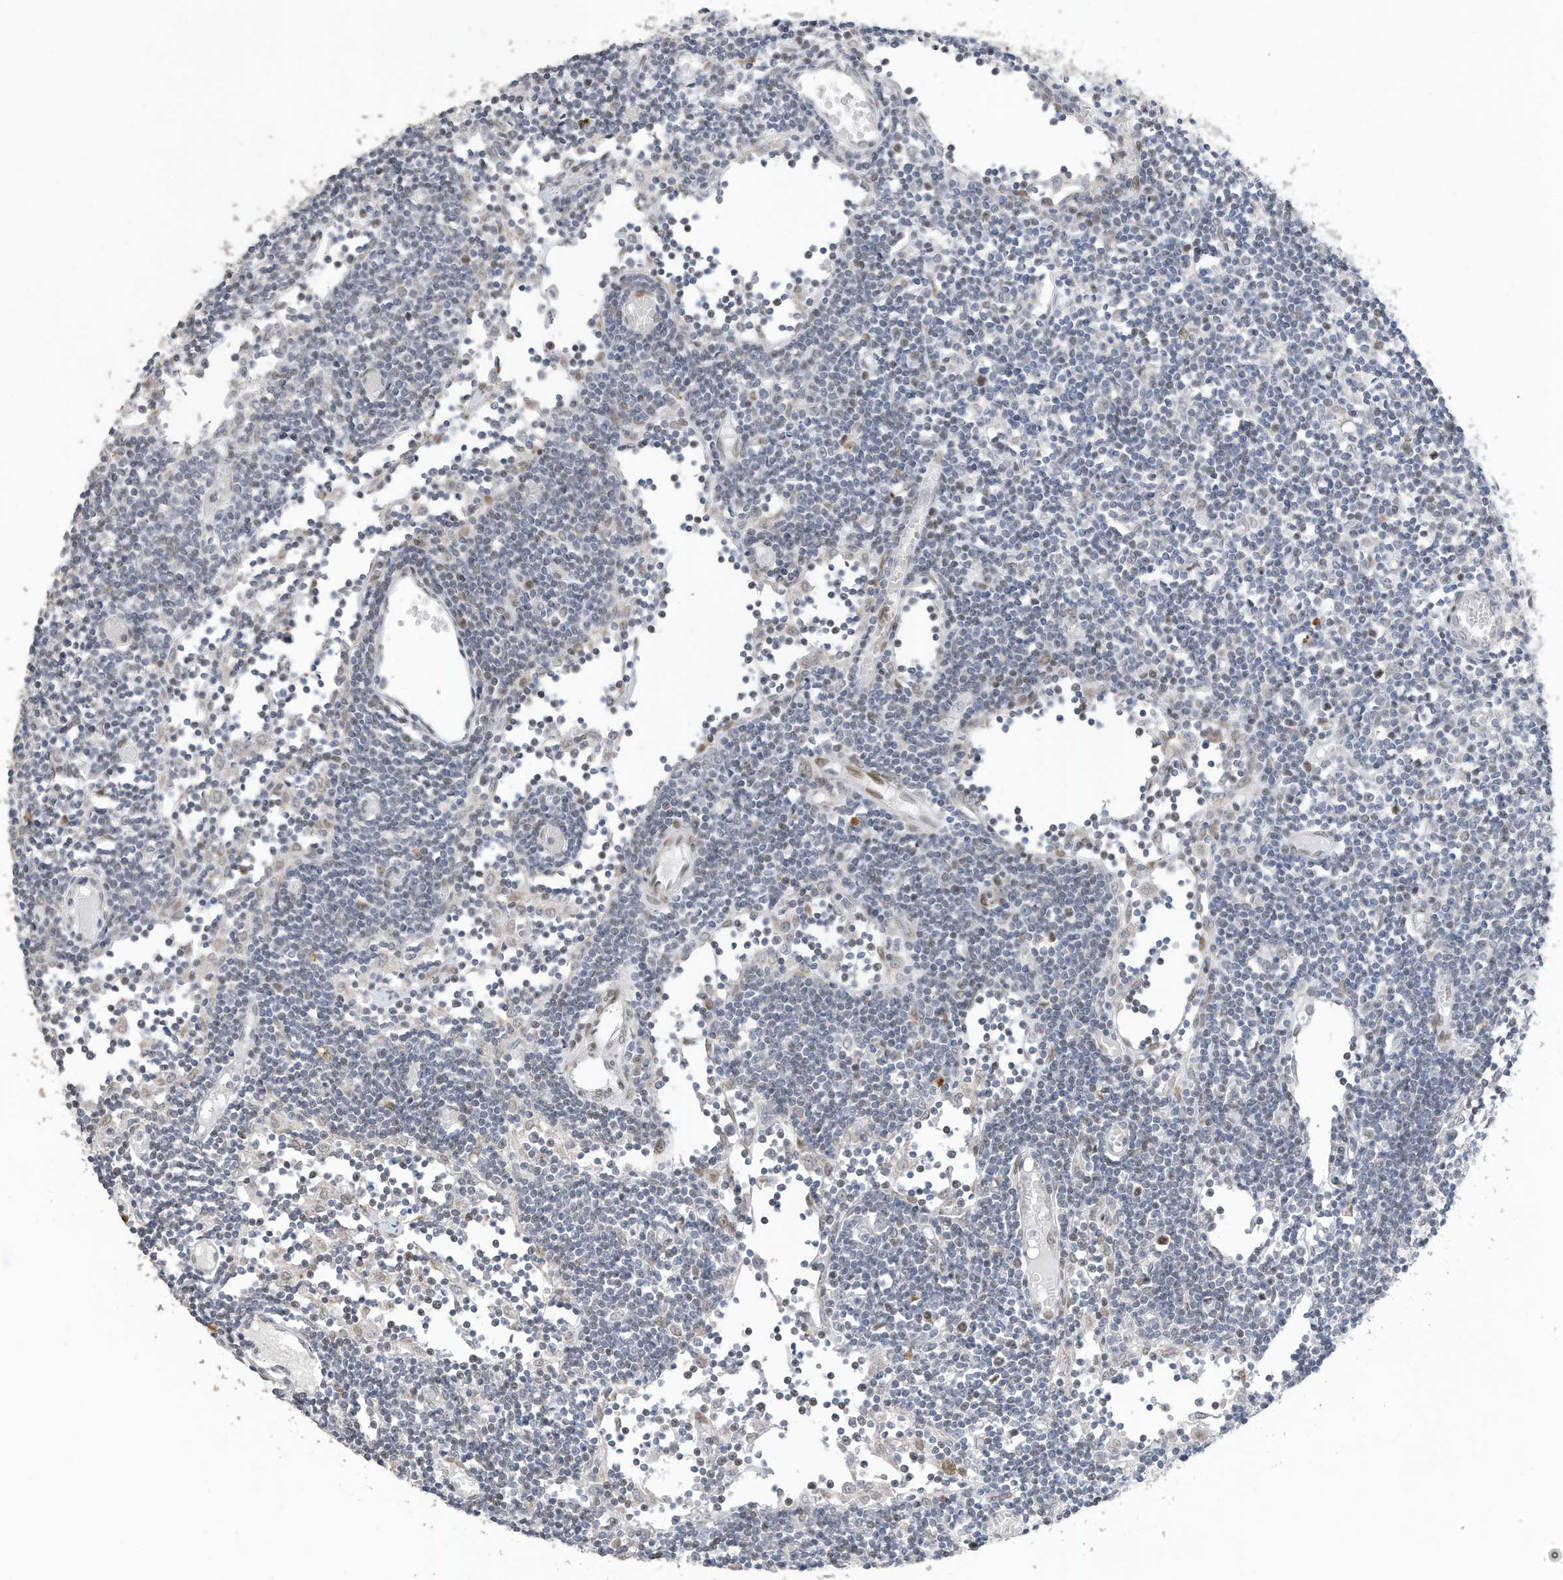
{"staining": {"intensity": "negative", "quantity": "none", "location": "none"}, "tissue": "lymph node", "cell_type": "Germinal center cells", "image_type": "normal", "snomed": [{"axis": "morphology", "description": "Normal tissue, NOS"}, {"axis": "topography", "description": "Lymph node"}], "caption": "Photomicrograph shows no significant protein staining in germinal center cells of unremarkable lymph node.", "gene": "RABL3", "patient": {"sex": "female", "age": 11}}